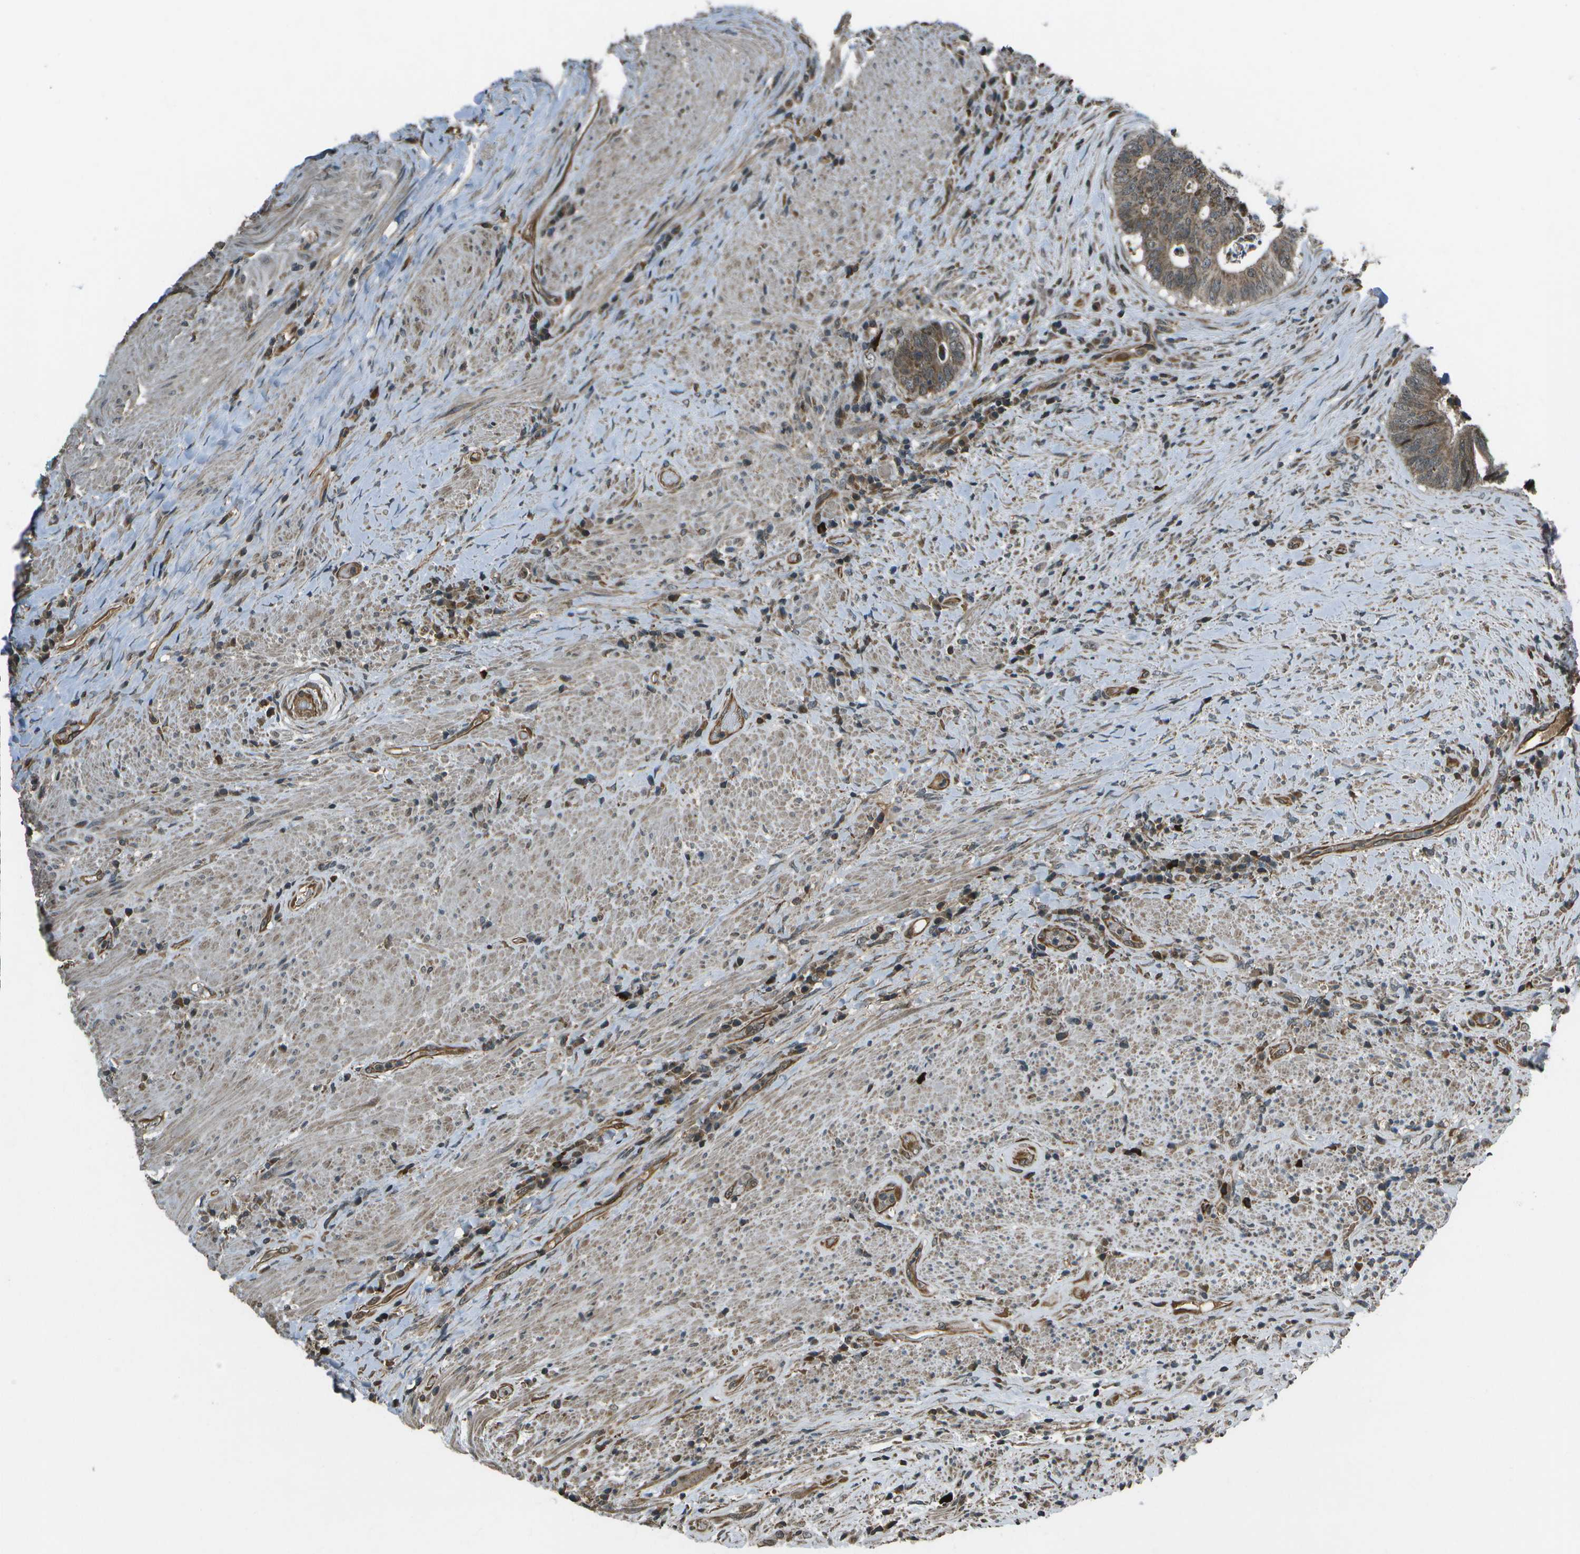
{"staining": {"intensity": "moderate", "quantity": ">75%", "location": "cytoplasmic/membranous"}, "tissue": "colorectal cancer", "cell_type": "Tumor cells", "image_type": "cancer", "snomed": [{"axis": "morphology", "description": "Adenocarcinoma, NOS"}, {"axis": "topography", "description": "Rectum"}], "caption": "IHC photomicrograph of colorectal cancer stained for a protein (brown), which displays medium levels of moderate cytoplasmic/membranous expression in about >75% of tumor cells.", "gene": "EIF2AK1", "patient": {"sex": "male", "age": 72}}